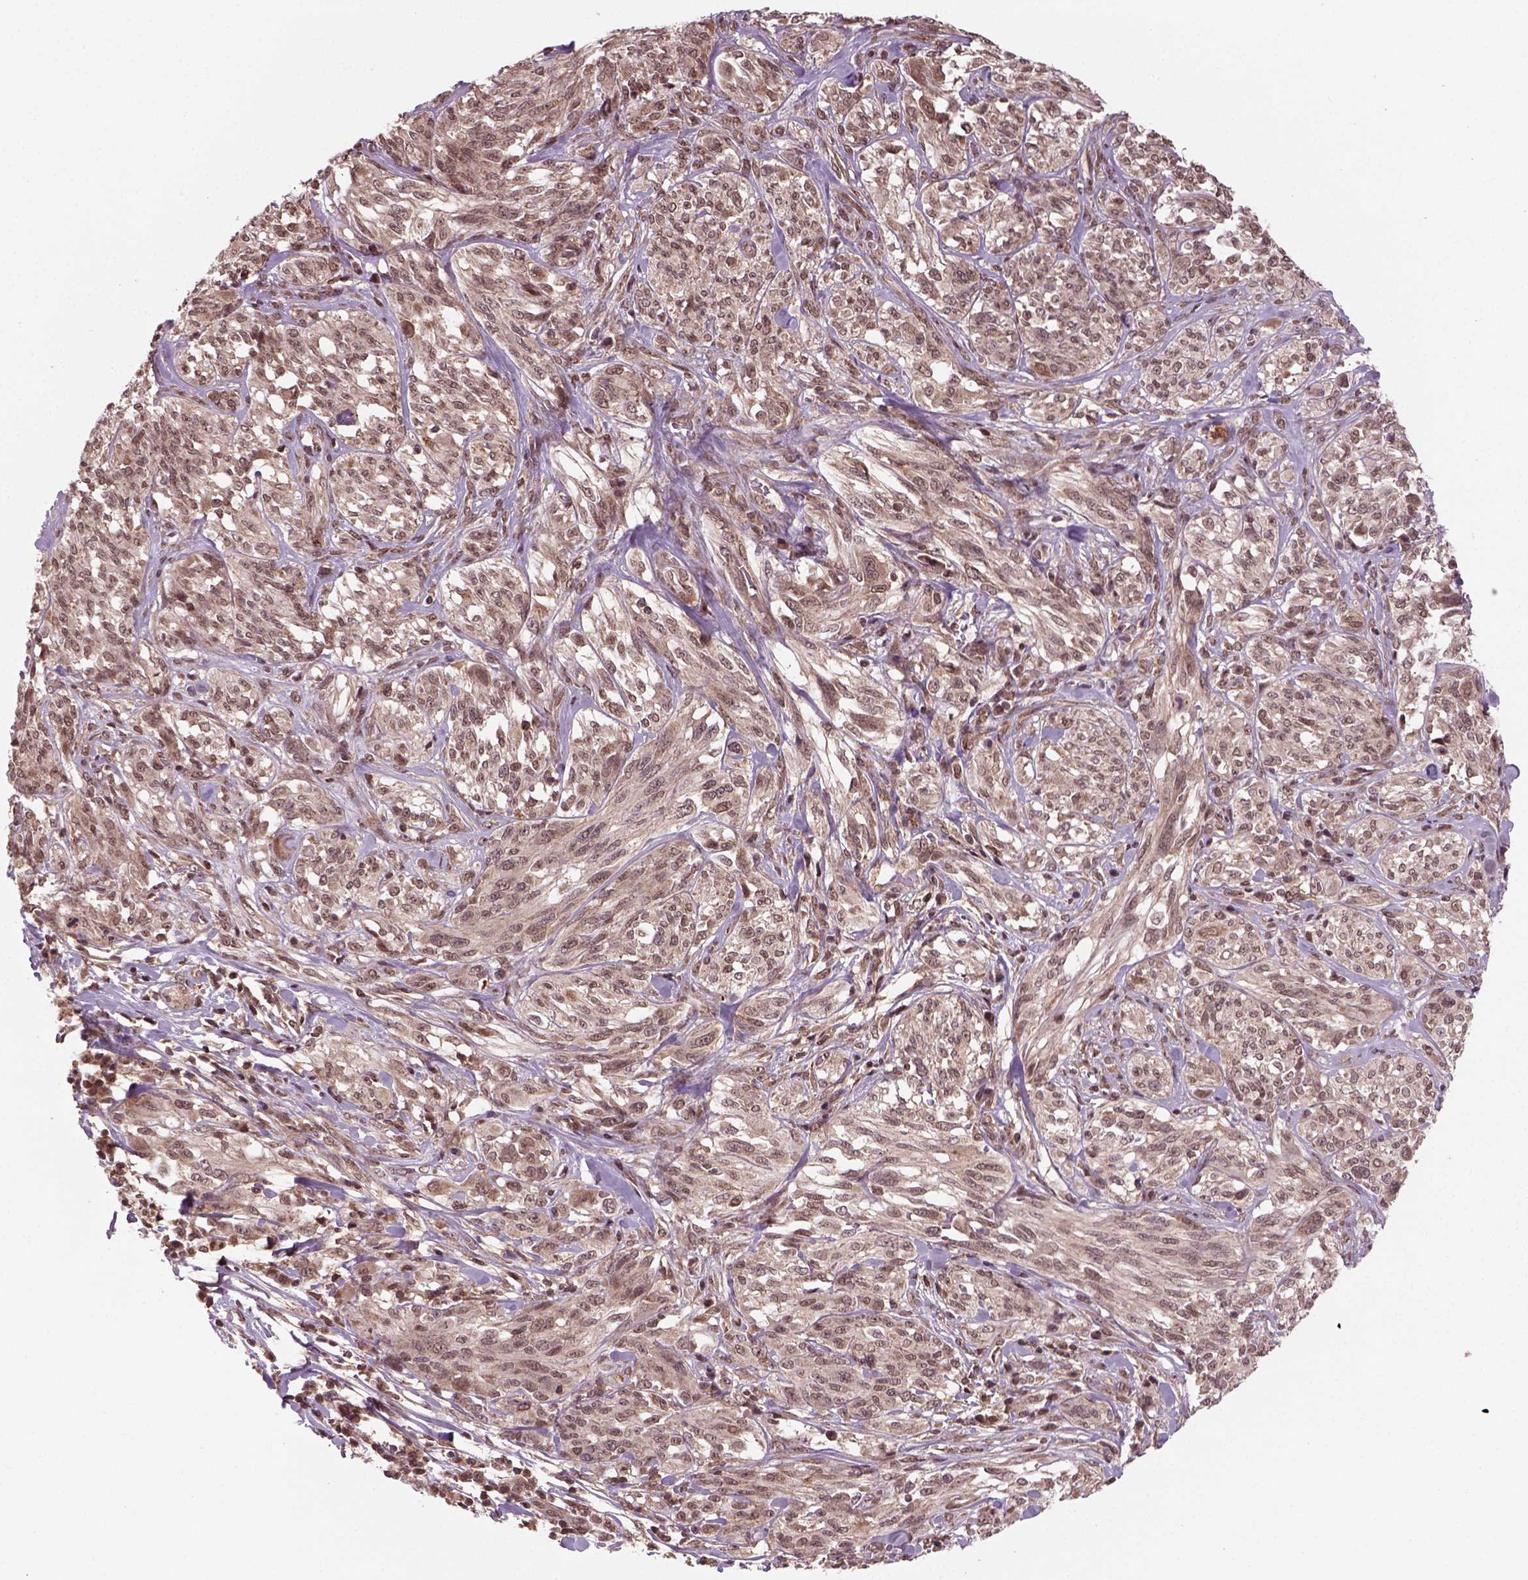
{"staining": {"intensity": "weak", "quantity": ">75%", "location": "cytoplasmic/membranous"}, "tissue": "melanoma", "cell_type": "Tumor cells", "image_type": "cancer", "snomed": [{"axis": "morphology", "description": "Malignant melanoma, NOS"}, {"axis": "topography", "description": "Skin"}], "caption": "Immunohistochemical staining of malignant melanoma exhibits weak cytoplasmic/membranous protein positivity in about >75% of tumor cells. (DAB = brown stain, brightfield microscopy at high magnification).", "gene": "NUDT9", "patient": {"sex": "female", "age": 91}}